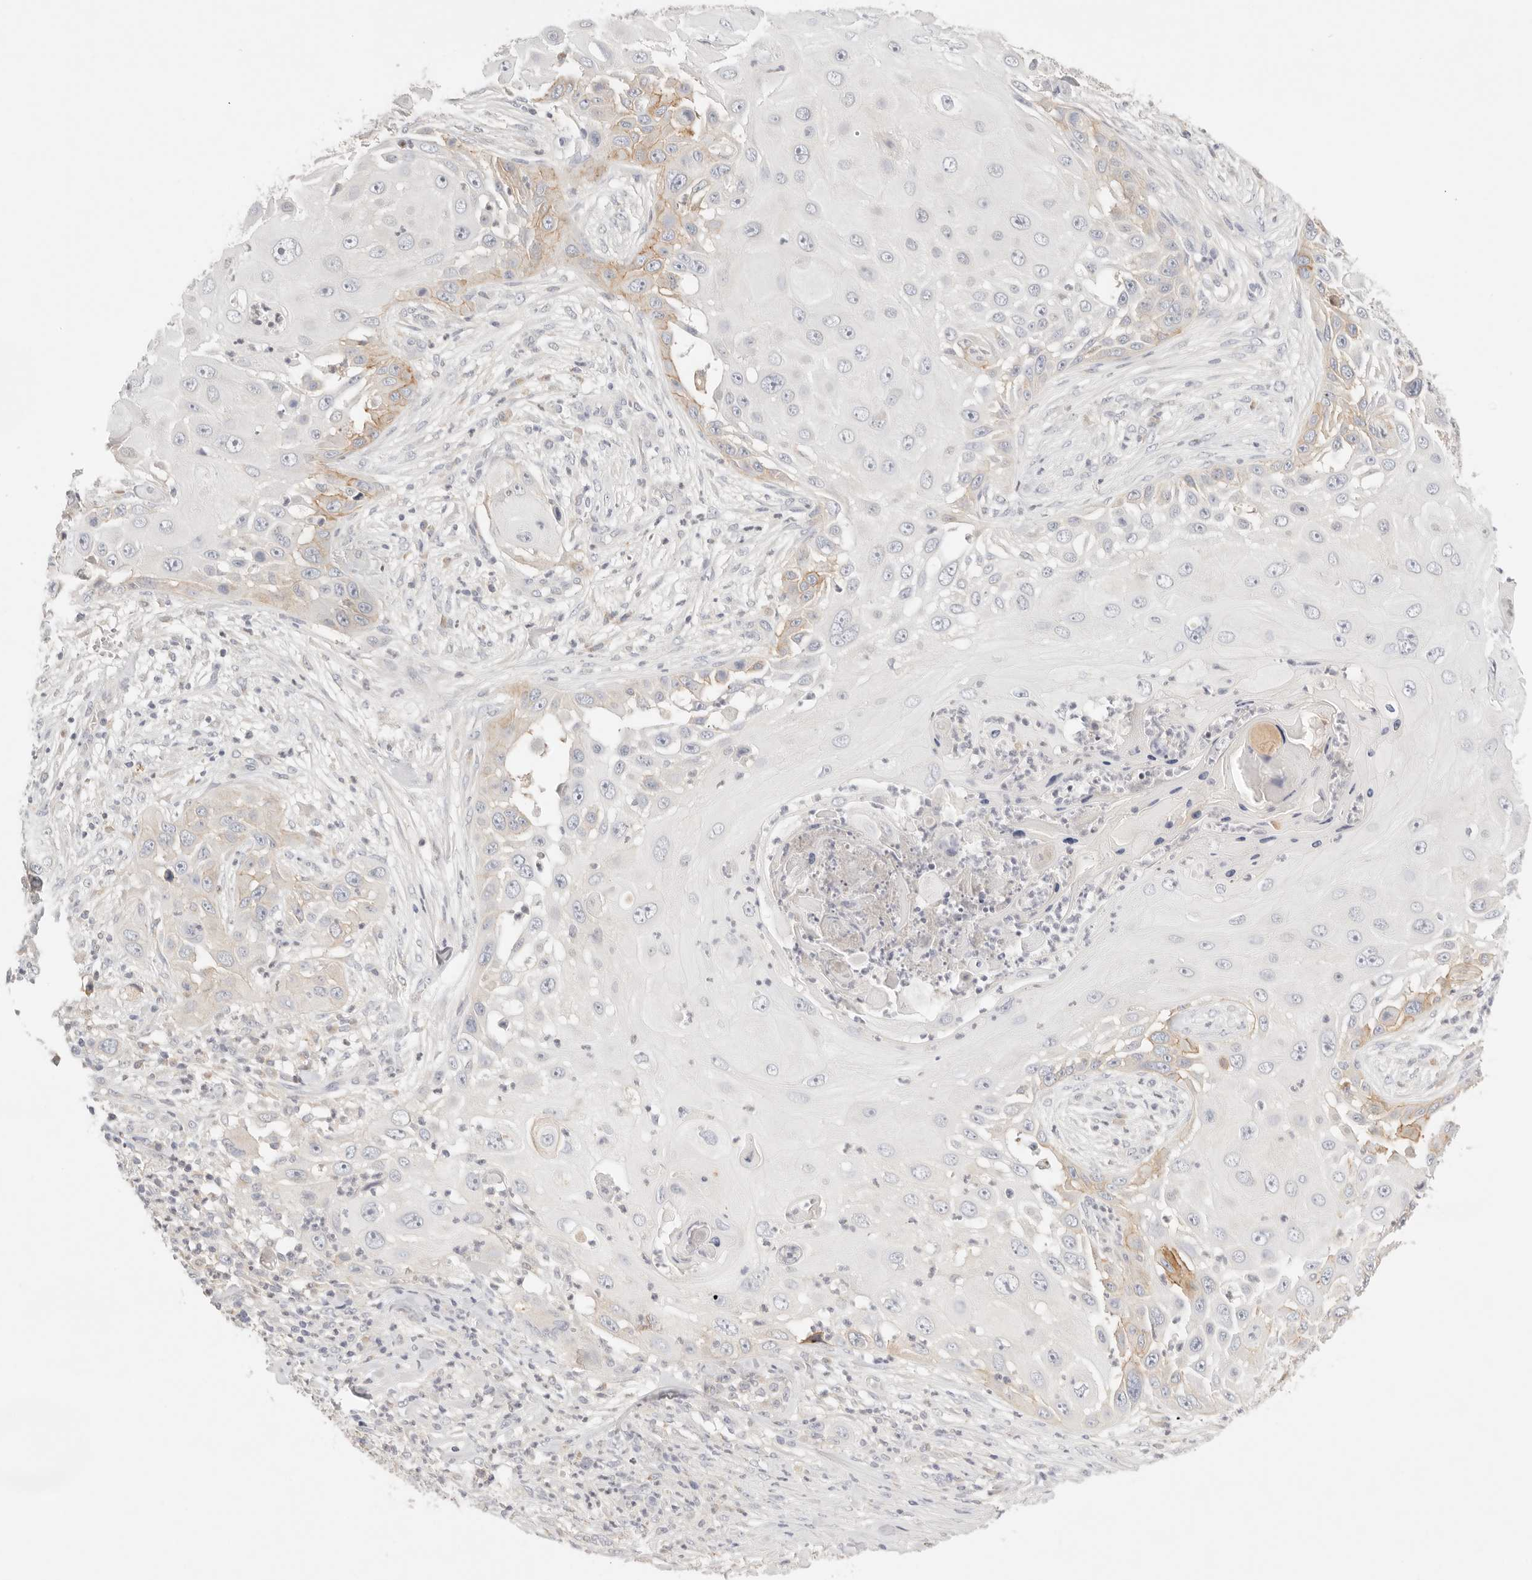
{"staining": {"intensity": "moderate", "quantity": "<25%", "location": "cytoplasmic/membranous"}, "tissue": "skin cancer", "cell_type": "Tumor cells", "image_type": "cancer", "snomed": [{"axis": "morphology", "description": "Squamous cell carcinoma, NOS"}, {"axis": "topography", "description": "Skin"}], "caption": "Tumor cells exhibit low levels of moderate cytoplasmic/membranous expression in about <25% of cells in human skin cancer (squamous cell carcinoma). The protein of interest is stained brown, and the nuclei are stained in blue (DAB IHC with brightfield microscopy, high magnification).", "gene": "CEP120", "patient": {"sex": "female", "age": 44}}